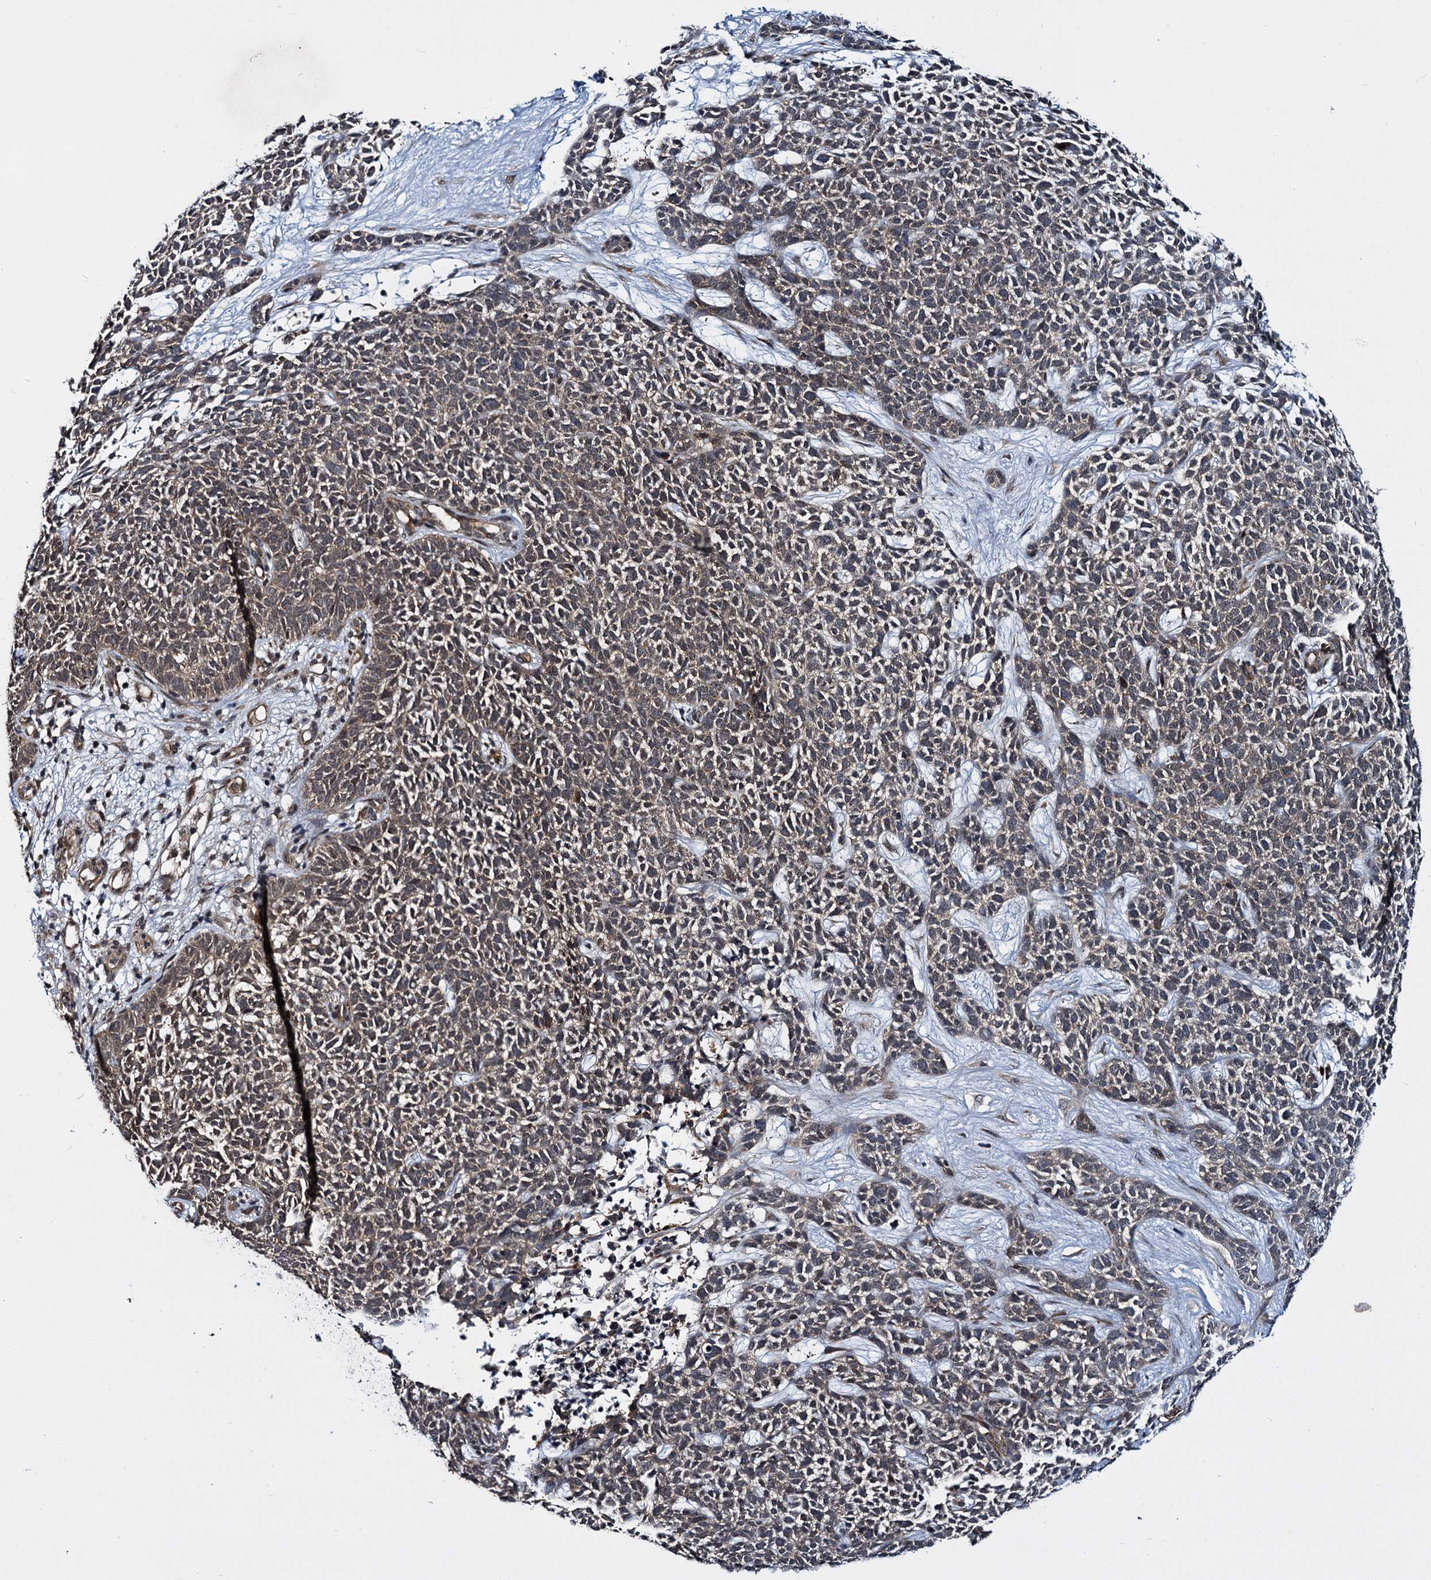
{"staining": {"intensity": "weak", "quantity": "25%-75%", "location": "cytoplasmic/membranous"}, "tissue": "skin cancer", "cell_type": "Tumor cells", "image_type": "cancer", "snomed": [{"axis": "morphology", "description": "Basal cell carcinoma"}, {"axis": "topography", "description": "Skin"}], "caption": "There is low levels of weak cytoplasmic/membranous staining in tumor cells of basal cell carcinoma (skin), as demonstrated by immunohistochemical staining (brown color).", "gene": "ARHGAP42", "patient": {"sex": "female", "age": 84}}